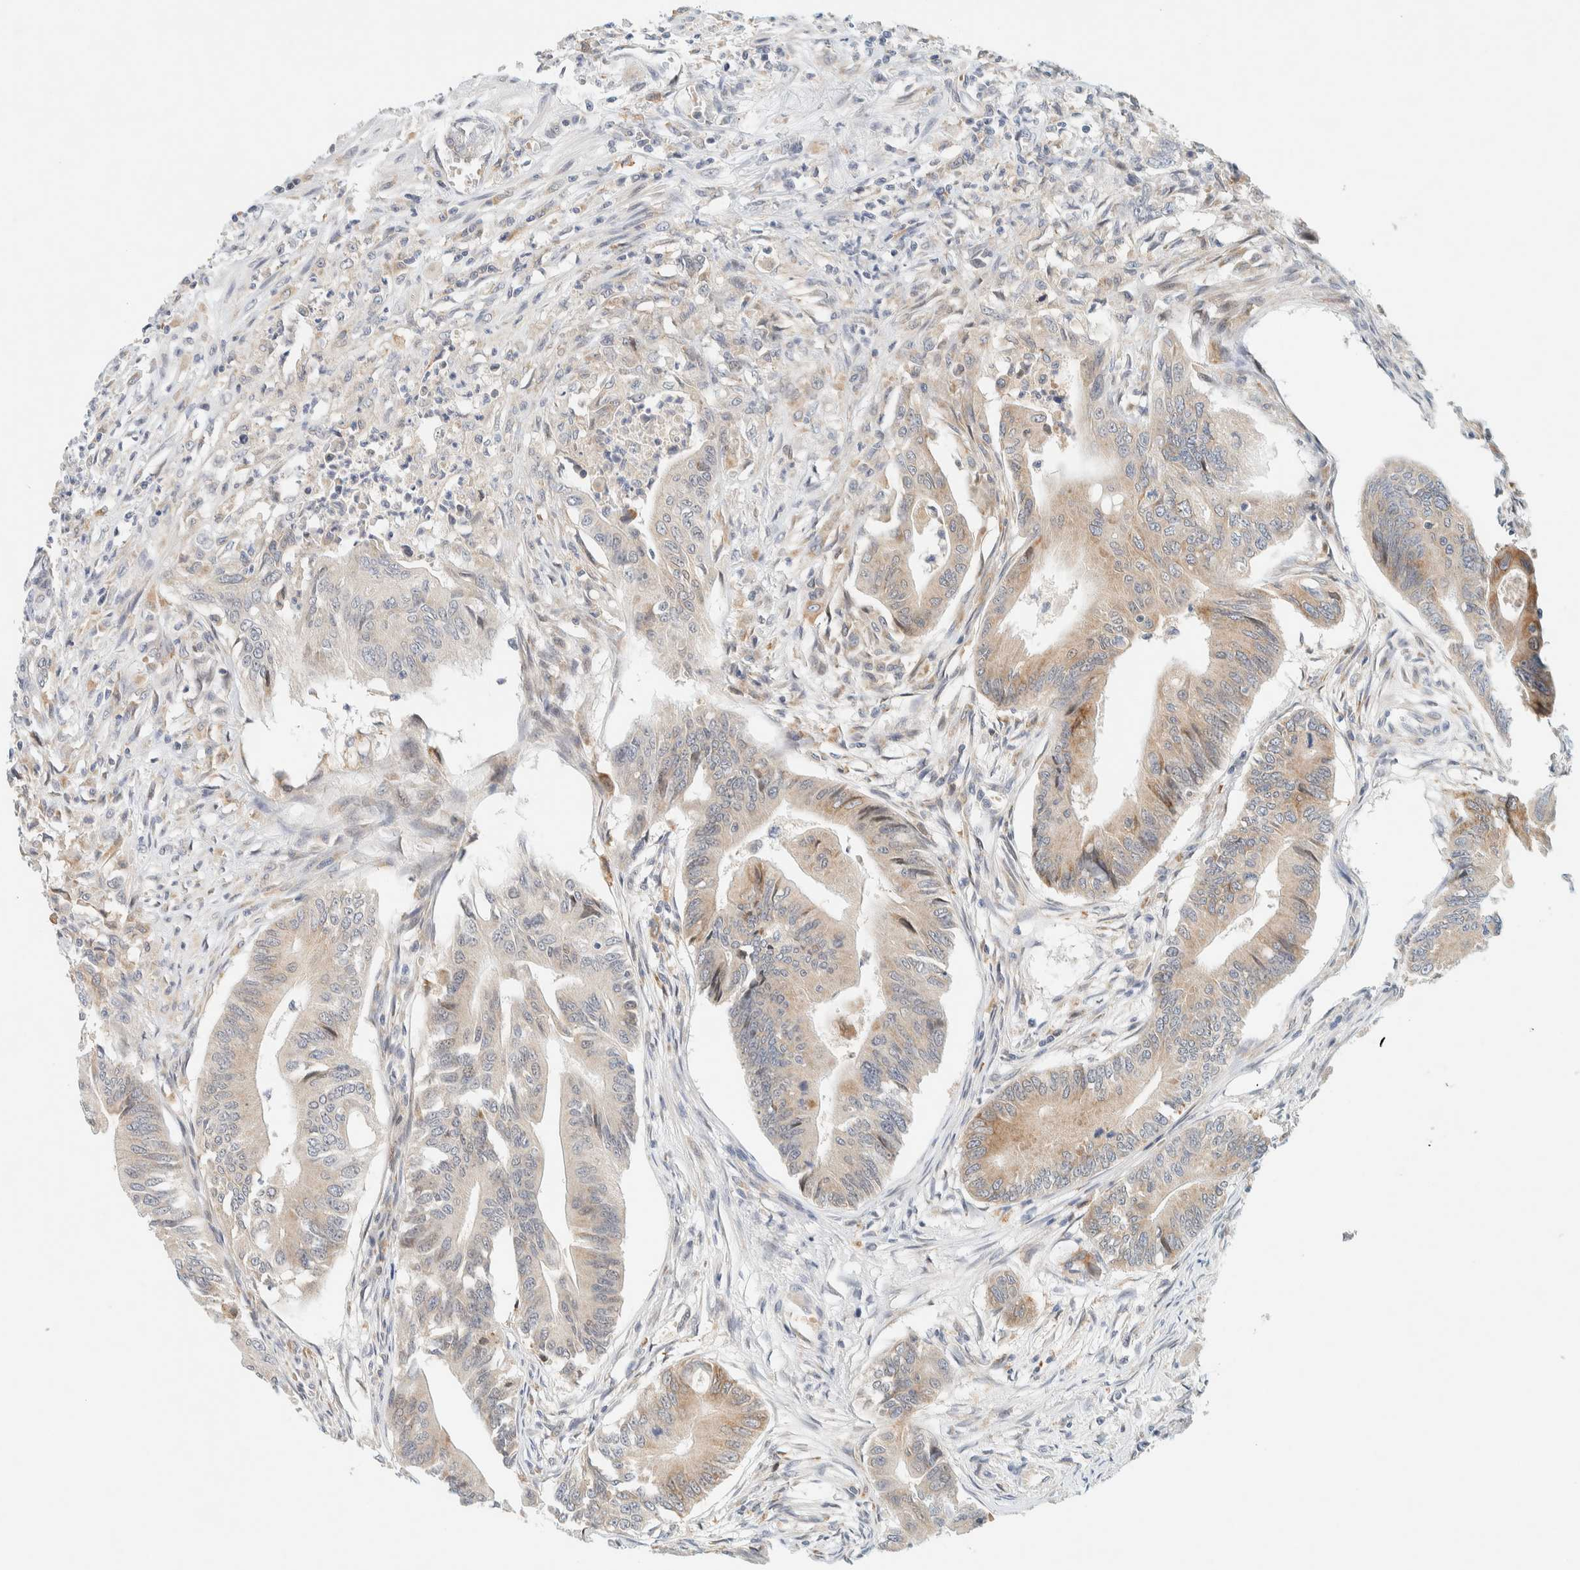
{"staining": {"intensity": "weak", "quantity": "25%-75%", "location": "cytoplasmic/membranous"}, "tissue": "colorectal cancer", "cell_type": "Tumor cells", "image_type": "cancer", "snomed": [{"axis": "morphology", "description": "Adenoma, NOS"}, {"axis": "morphology", "description": "Adenocarcinoma, NOS"}, {"axis": "topography", "description": "Colon"}], "caption": "An image showing weak cytoplasmic/membranous expression in about 25%-75% of tumor cells in colorectal cancer (adenoma), as visualized by brown immunohistochemical staining.", "gene": "SUMF2", "patient": {"sex": "male", "age": 79}}